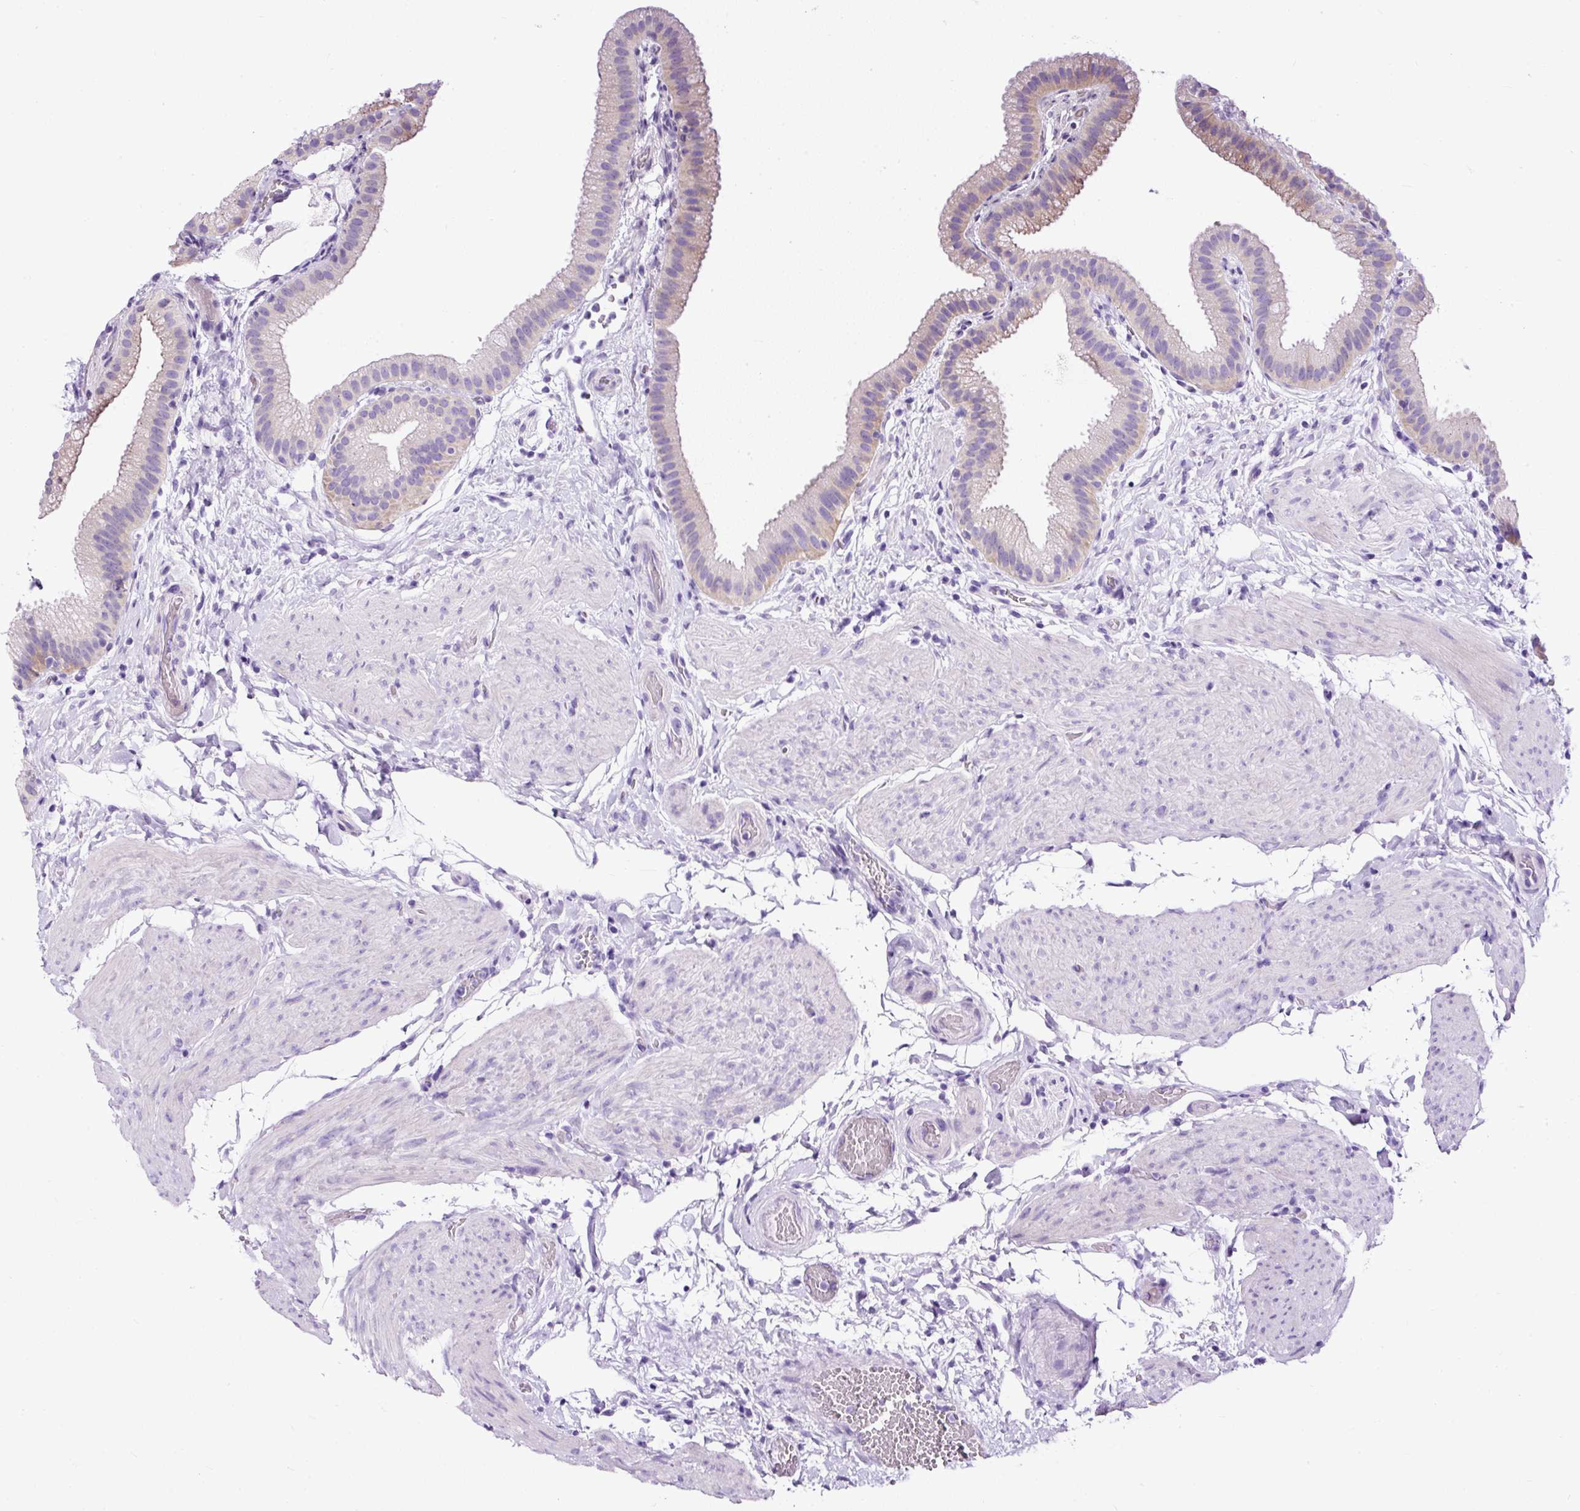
{"staining": {"intensity": "weak", "quantity": "25%-75%", "location": "cytoplasmic/membranous"}, "tissue": "gallbladder", "cell_type": "Glandular cells", "image_type": "normal", "snomed": [{"axis": "morphology", "description": "Normal tissue, NOS"}, {"axis": "topography", "description": "Gallbladder"}], "caption": "A micrograph showing weak cytoplasmic/membranous positivity in about 25%-75% of glandular cells in benign gallbladder, as visualized by brown immunohistochemical staining.", "gene": "STOX2", "patient": {"sex": "female", "age": 63}}